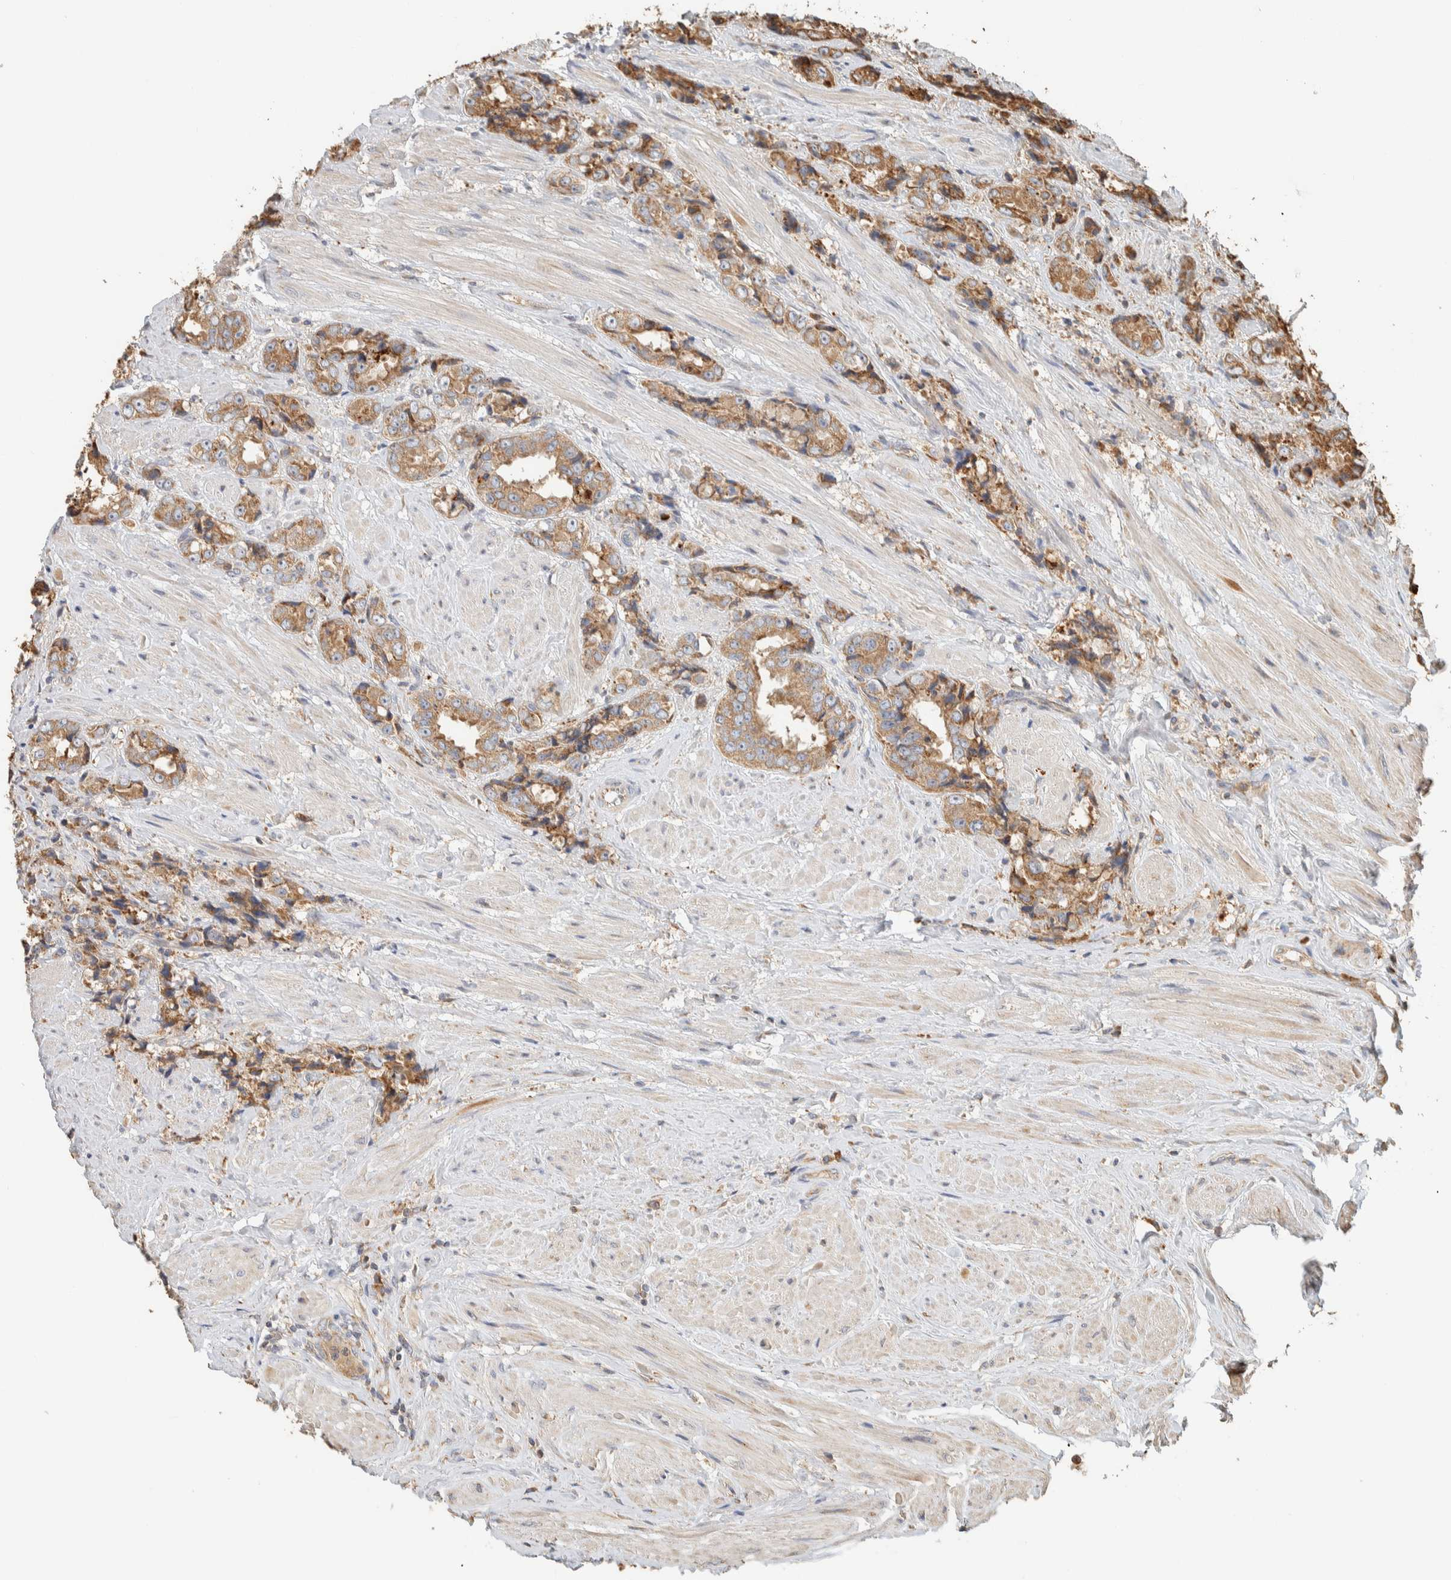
{"staining": {"intensity": "moderate", "quantity": ">75%", "location": "cytoplasmic/membranous"}, "tissue": "prostate cancer", "cell_type": "Tumor cells", "image_type": "cancer", "snomed": [{"axis": "morphology", "description": "Adenocarcinoma, High grade"}, {"axis": "topography", "description": "Prostate"}], "caption": "DAB immunohistochemical staining of prostate cancer (adenocarcinoma (high-grade)) demonstrates moderate cytoplasmic/membranous protein expression in approximately >75% of tumor cells.", "gene": "RAB11FIP1", "patient": {"sex": "male", "age": 61}}